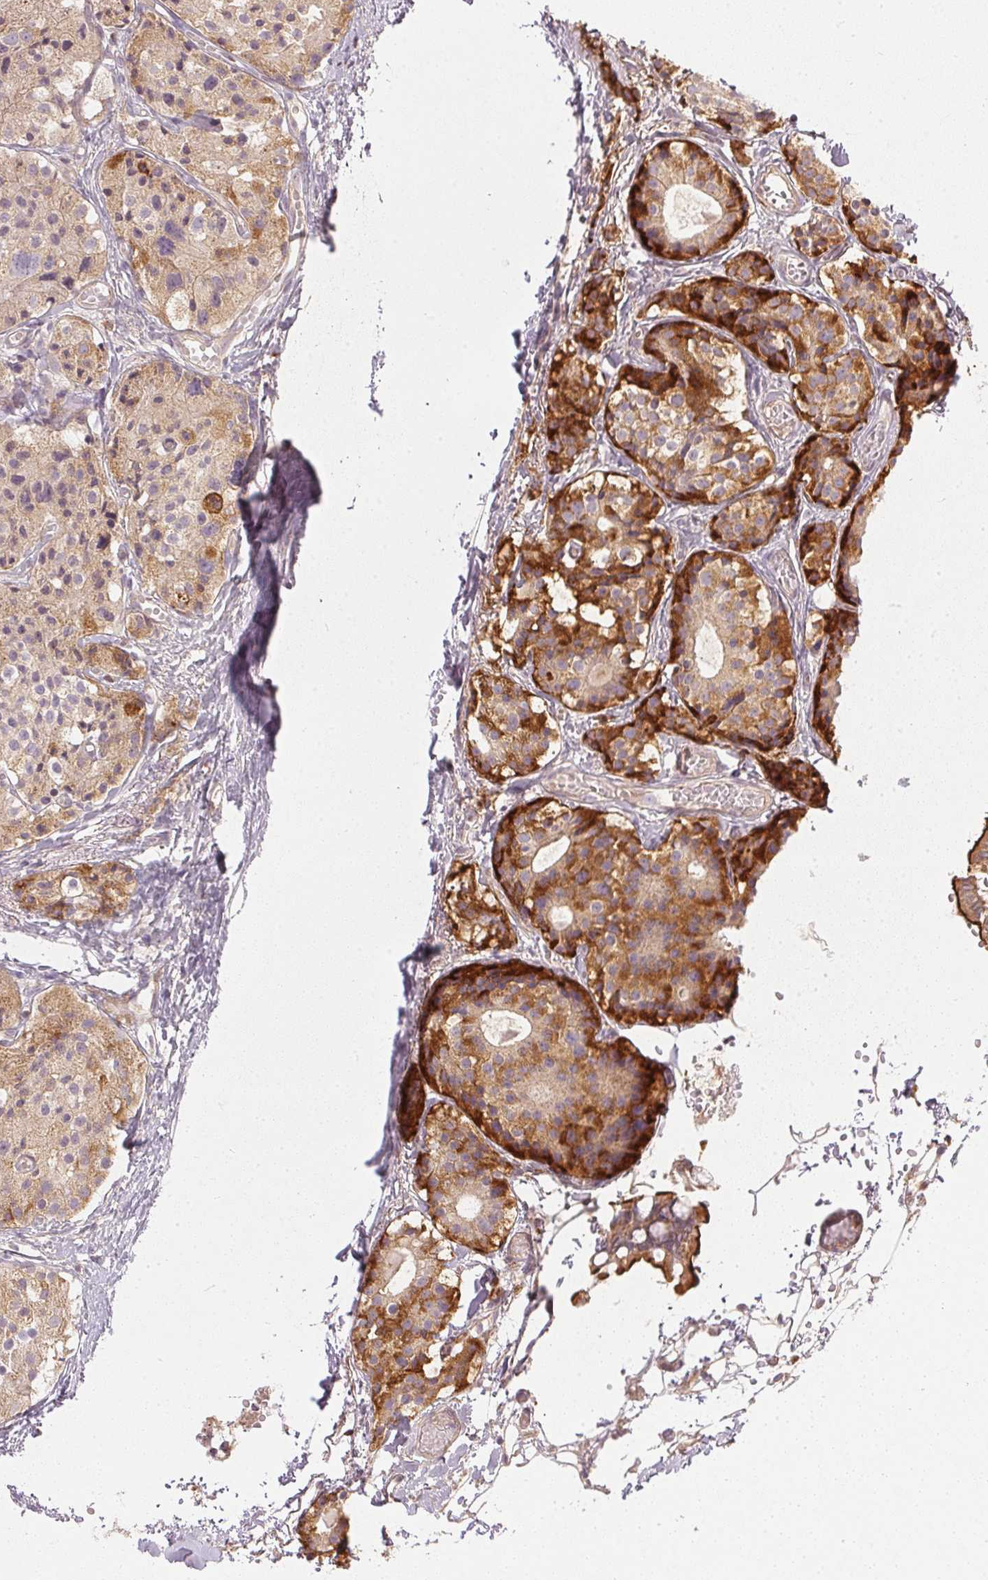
{"staining": {"intensity": "moderate", "quantity": ">75%", "location": "cytoplasmic/membranous"}, "tissue": "carcinoid", "cell_type": "Tumor cells", "image_type": "cancer", "snomed": [{"axis": "morphology", "description": "Carcinoid, malignant, NOS"}, {"axis": "topography", "description": "Small intestine"}], "caption": "Immunohistochemistry of carcinoid shows medium levels of moderate cytoplasmic/membranous positivity in approximately >75% of tumor cells. (DAB IHC, brown staining for protein, blue staining for nuclei).", "gene": "NADK2", "patient": {"sex": "female", "age": 65}}